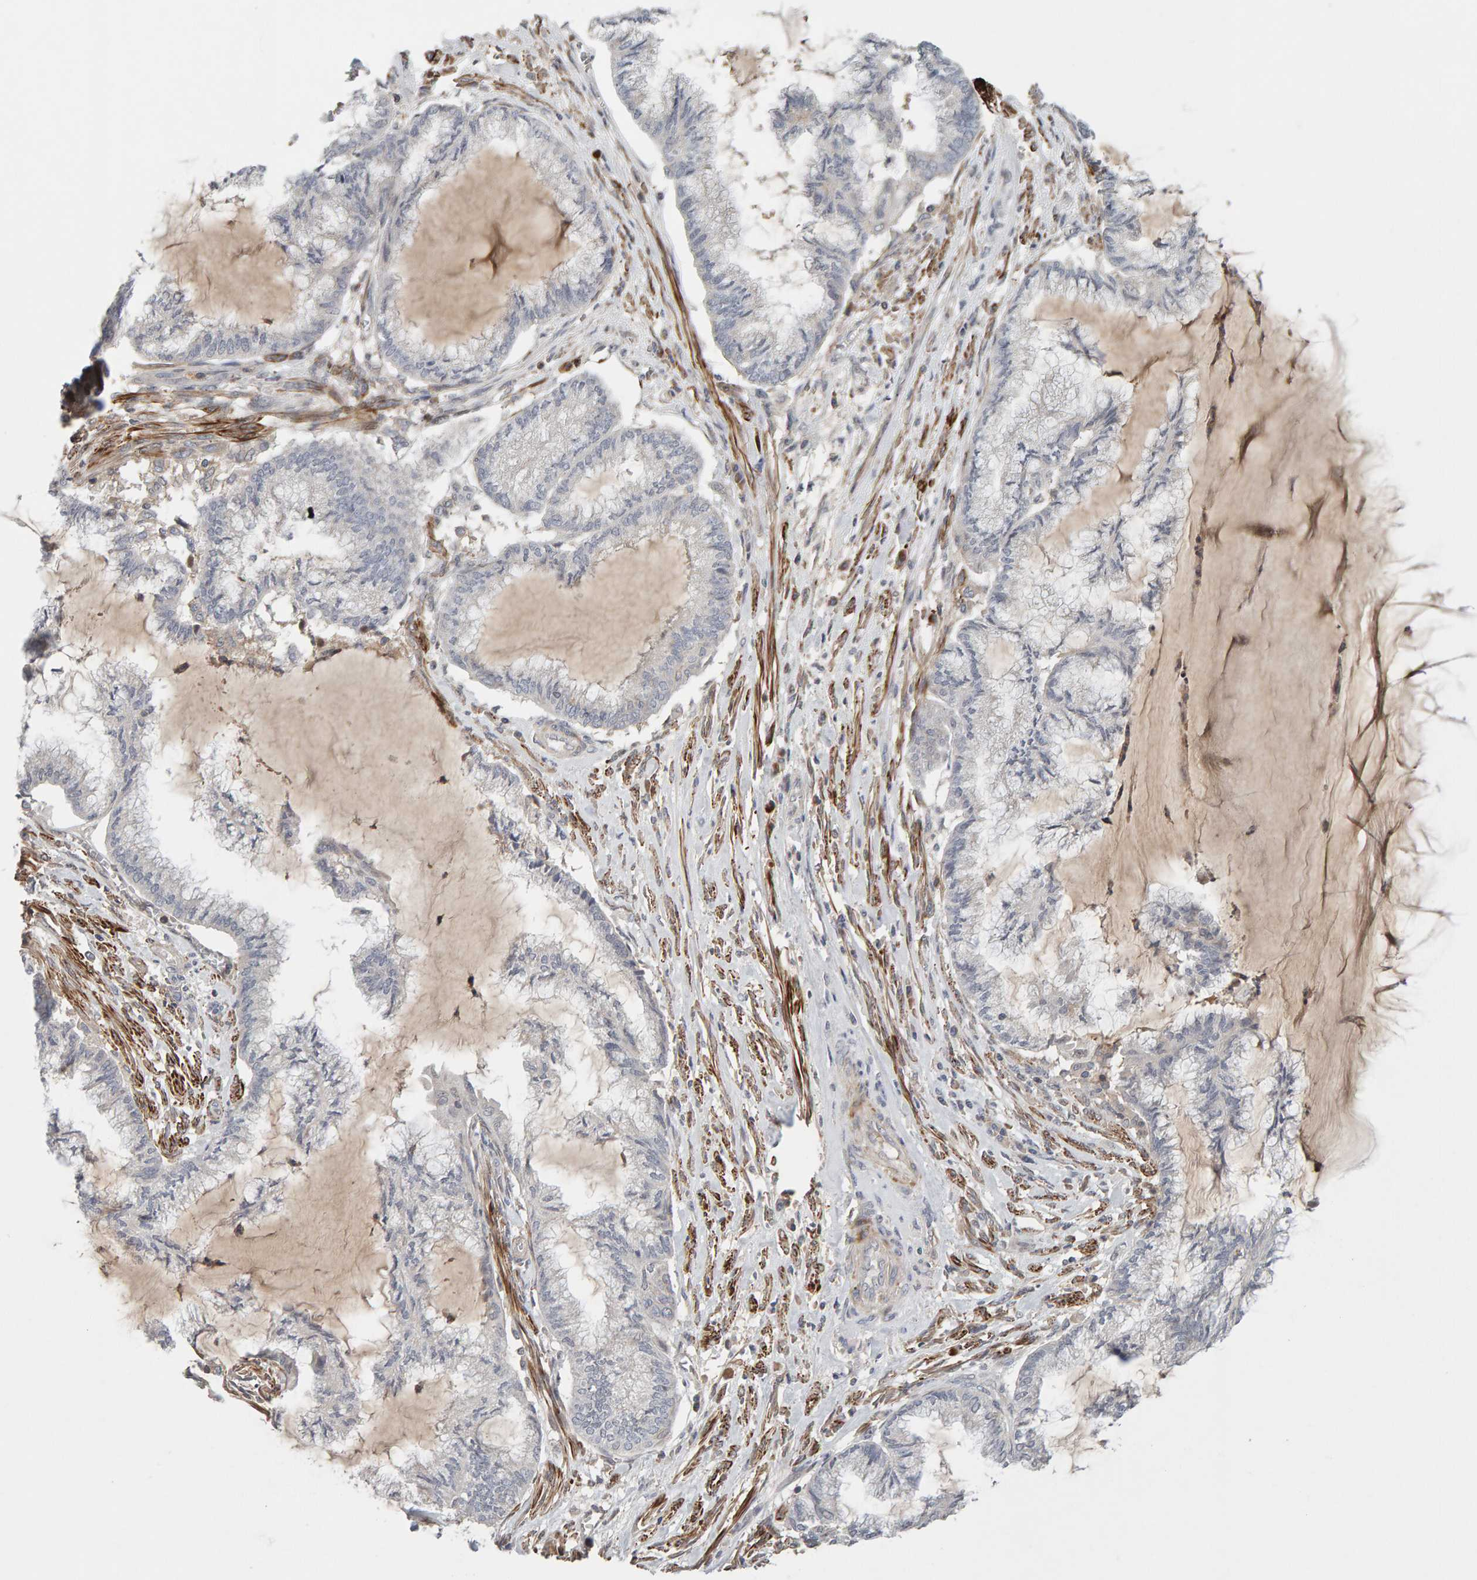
{"staining": {"intensity": "negative", "quantity": "none", "location": "none"}, "tissue": "endometrial cancer", "cell_type": "Tumor cells", "image_type": "cancer", "snomed": [{"axis": "morphology", "description": "Adenocarcinoma, NOS"}, {"axis": "topography", "description": "Endometrium"}], "caption": "This is a histopathology image of IHC staining of endometrial cancer, which shows no positivity in tumor cells. (DAB (3,3'-diaminobenzidine) immunohistochemistry visualized using brightfield microscopy, high magnification).", "gene": "NUDCD1", "patient": {"sex": "female", "age": 86}}